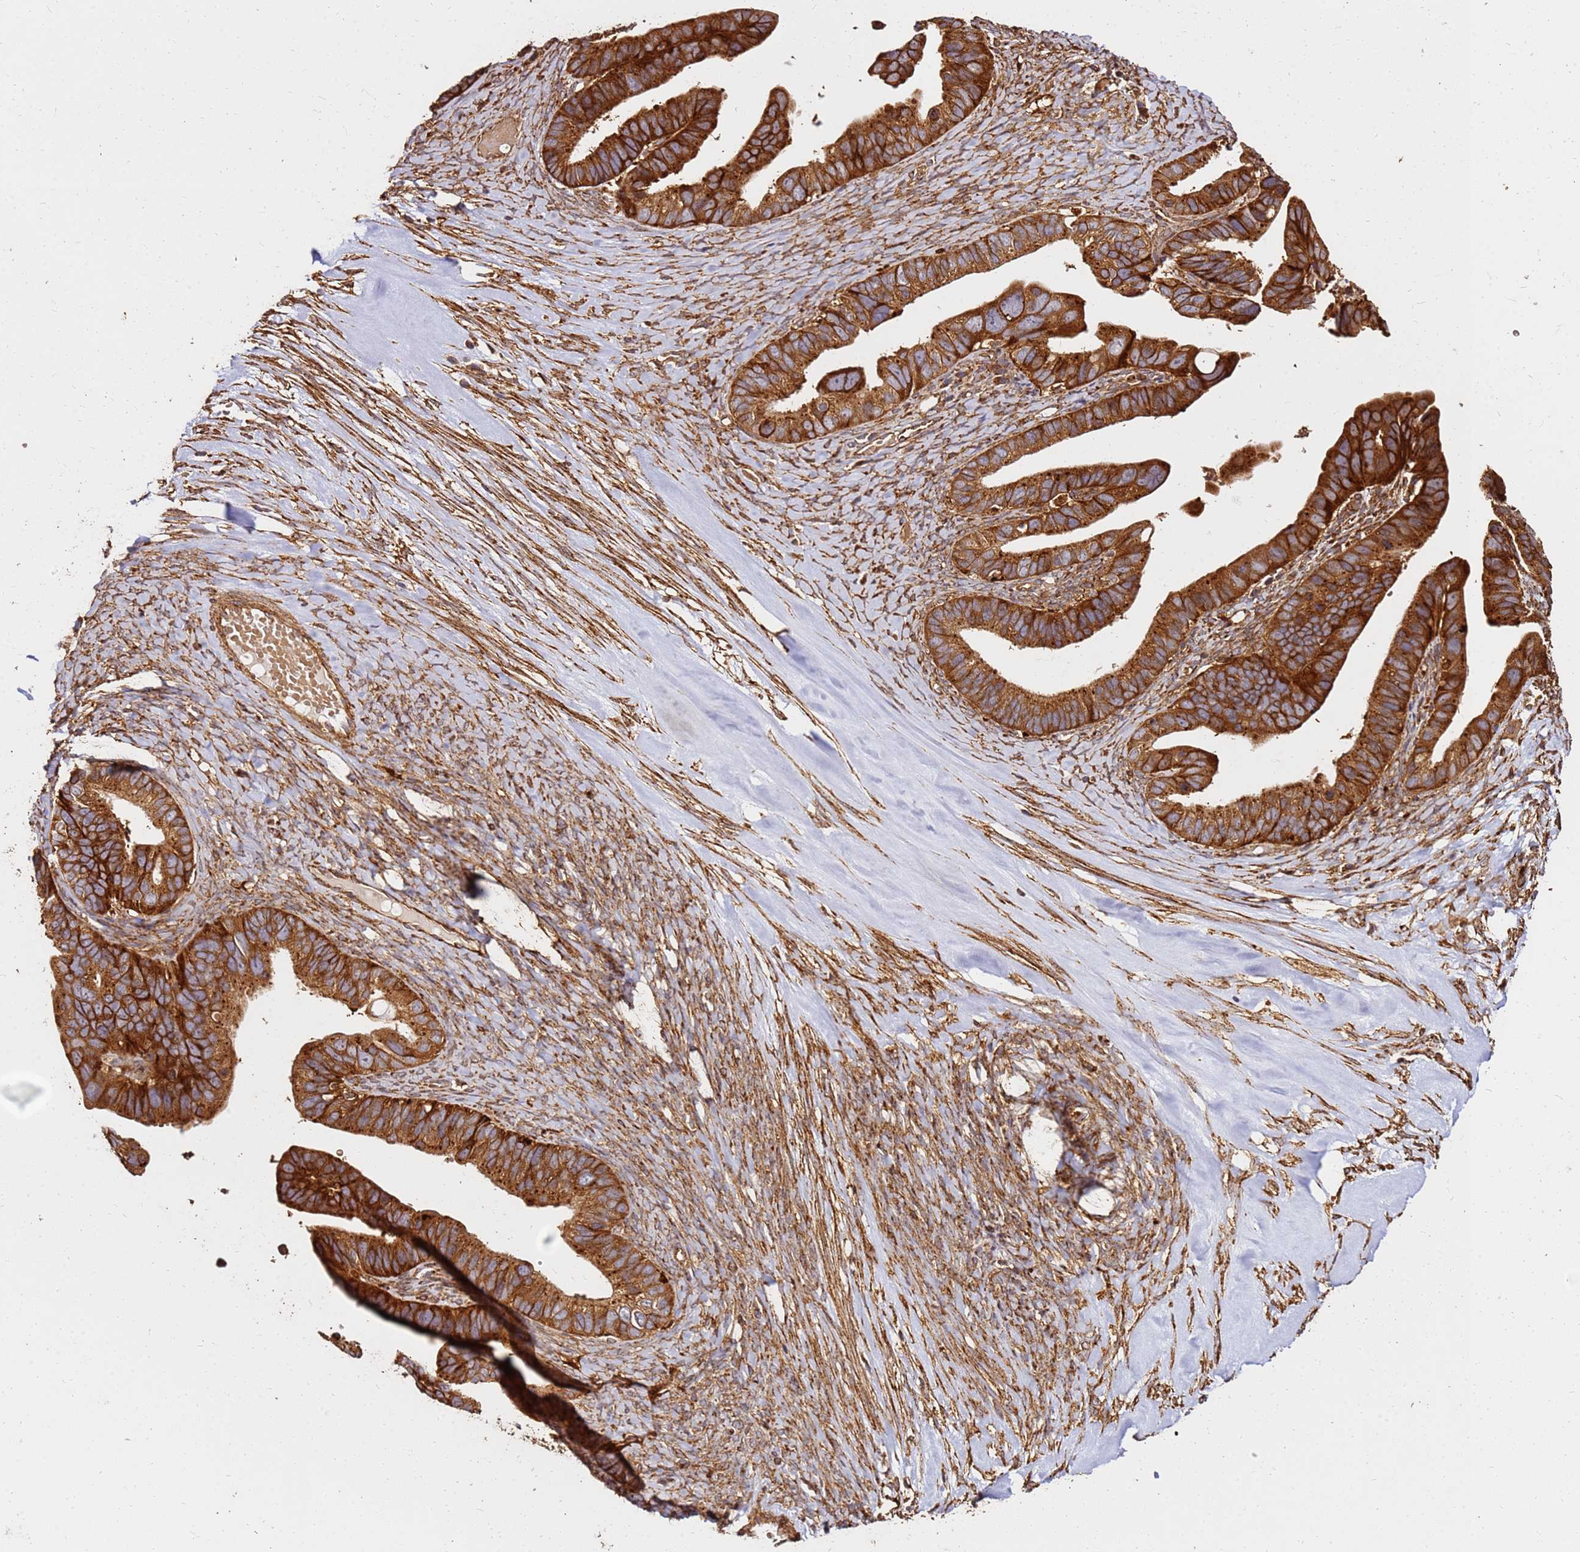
{"staining": {"intensity": "strong", "quantity": ">75%", "location": "cytoplasmic/membranous"}, "tissue": "ovarian cancer", "cell_type": "Tumor cells", "image_type": "cancer", "snomed": [{"axis": "morphology", "description": "Cystadenocarcinoma, serous, NOS"}, {"axis": "topography", "description": "Ovary"}], "caption": "A micrograph showing strong cytoplasmic/membranous staining in approximately >75% of tumor cells in ovarian serous cystadenocarcinoma, as visualized by brown immunohistochemical staining.", "gene": "DVL3", "patient": {"sex": "female", "age": 56}}